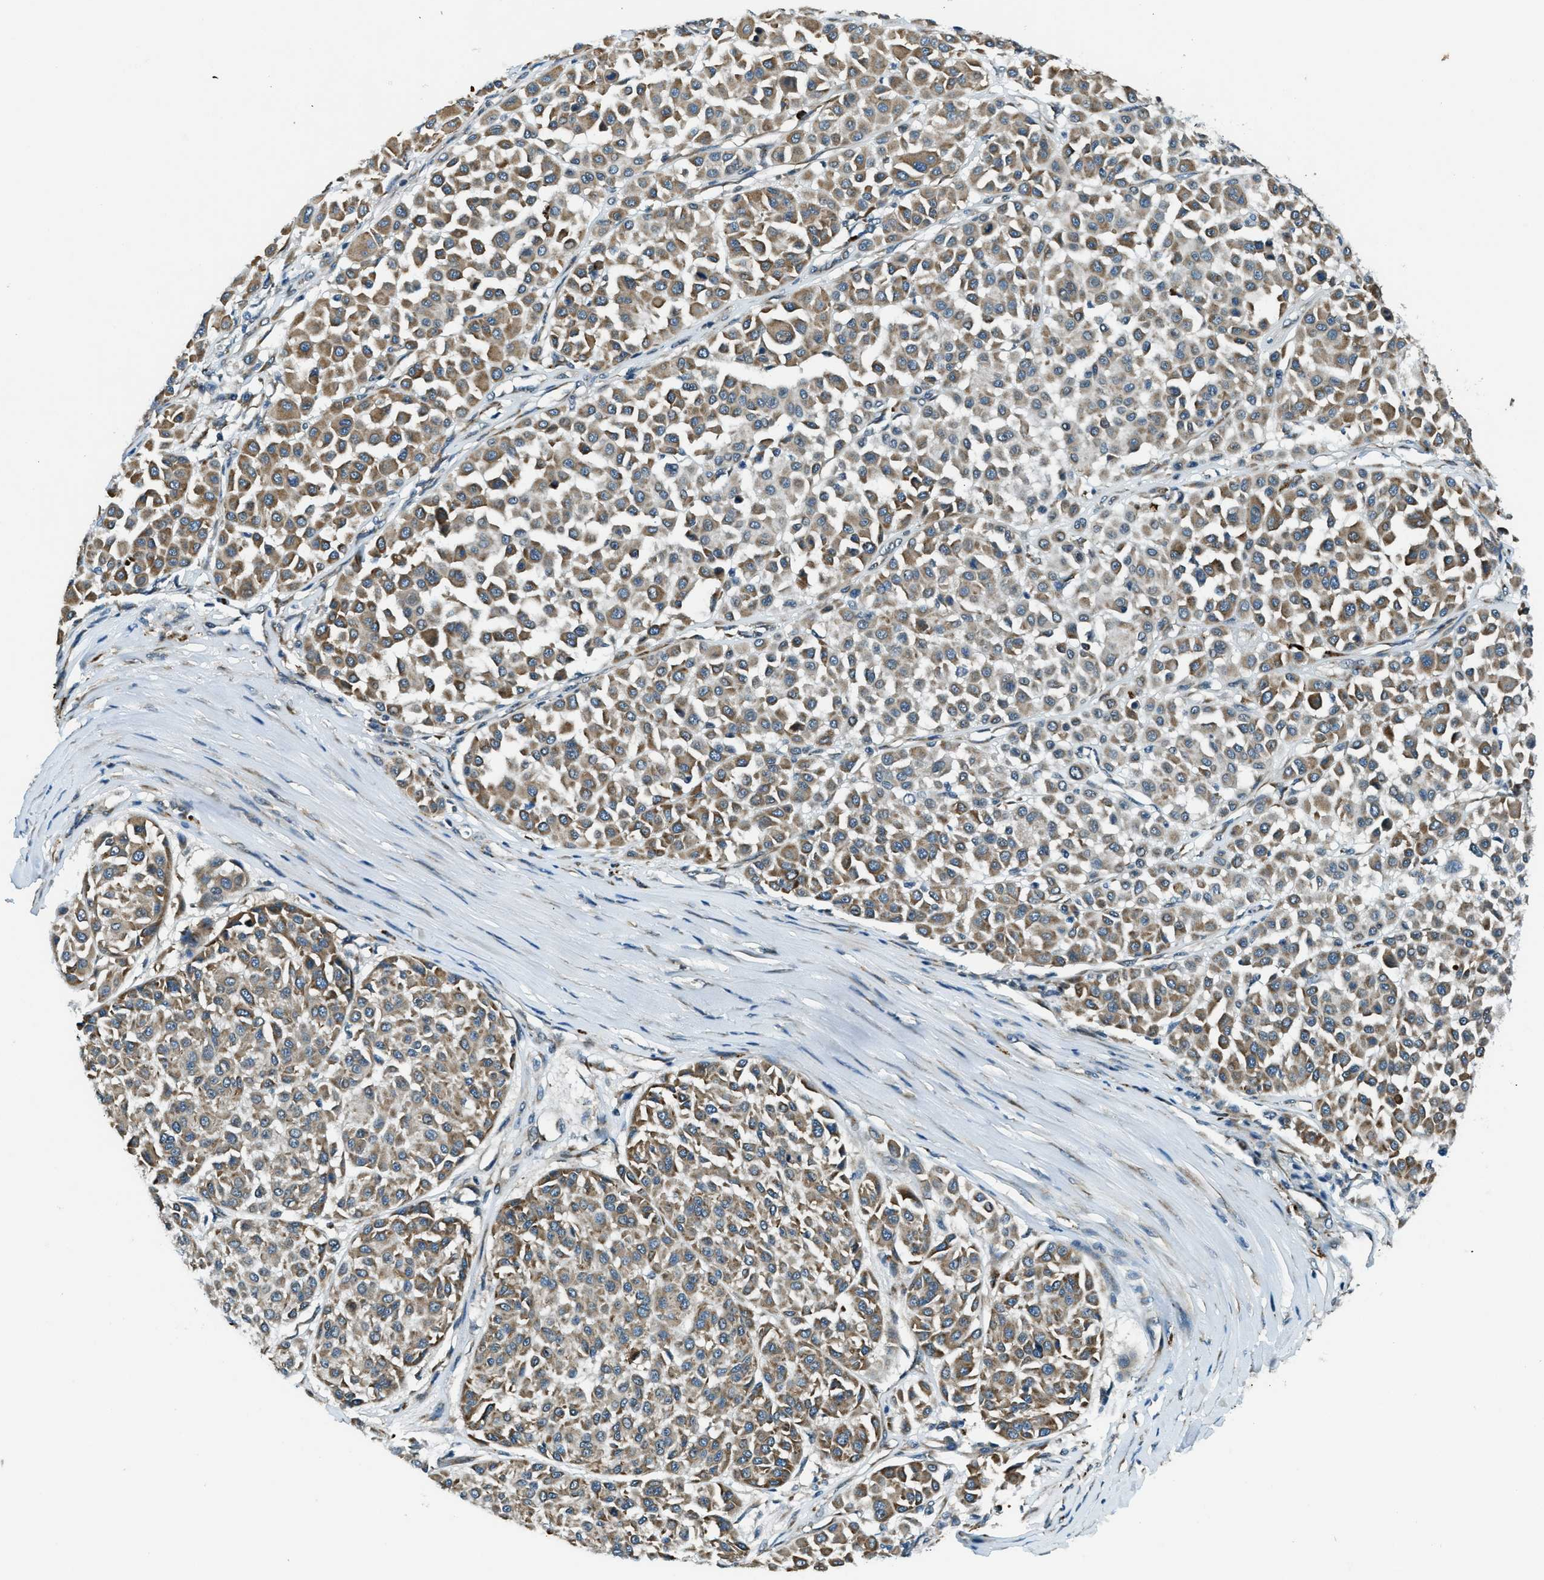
{"staining": {"intensity": "moderate", "quantity": ">75%", "location": "cytoplasmic/membranous"}, "tissue": "melanoma", "cell_type": "Tumor cells", "image_type": "cancer", "snomed": [{"axis": "morphology", "description": "Malignant melanoma, Metastatic site"}, {"axis": "topography", "description": "Soft tissue"}], "caption": "An IHC micrograph of neoplastic tissue is shown. Protein staining in brown shows moderate cytoplasmic/membranous positivity in malignant melanoma (metastatic site) within tumor cells. The protein is stained brown, and the nuclei are stained in blue (DAB (3,3'-diaminobenzidine) IHC with brightfield microscopy, high magnification).", "gene": "GINM1", "patient": {"sex": "male", "age": 41}}